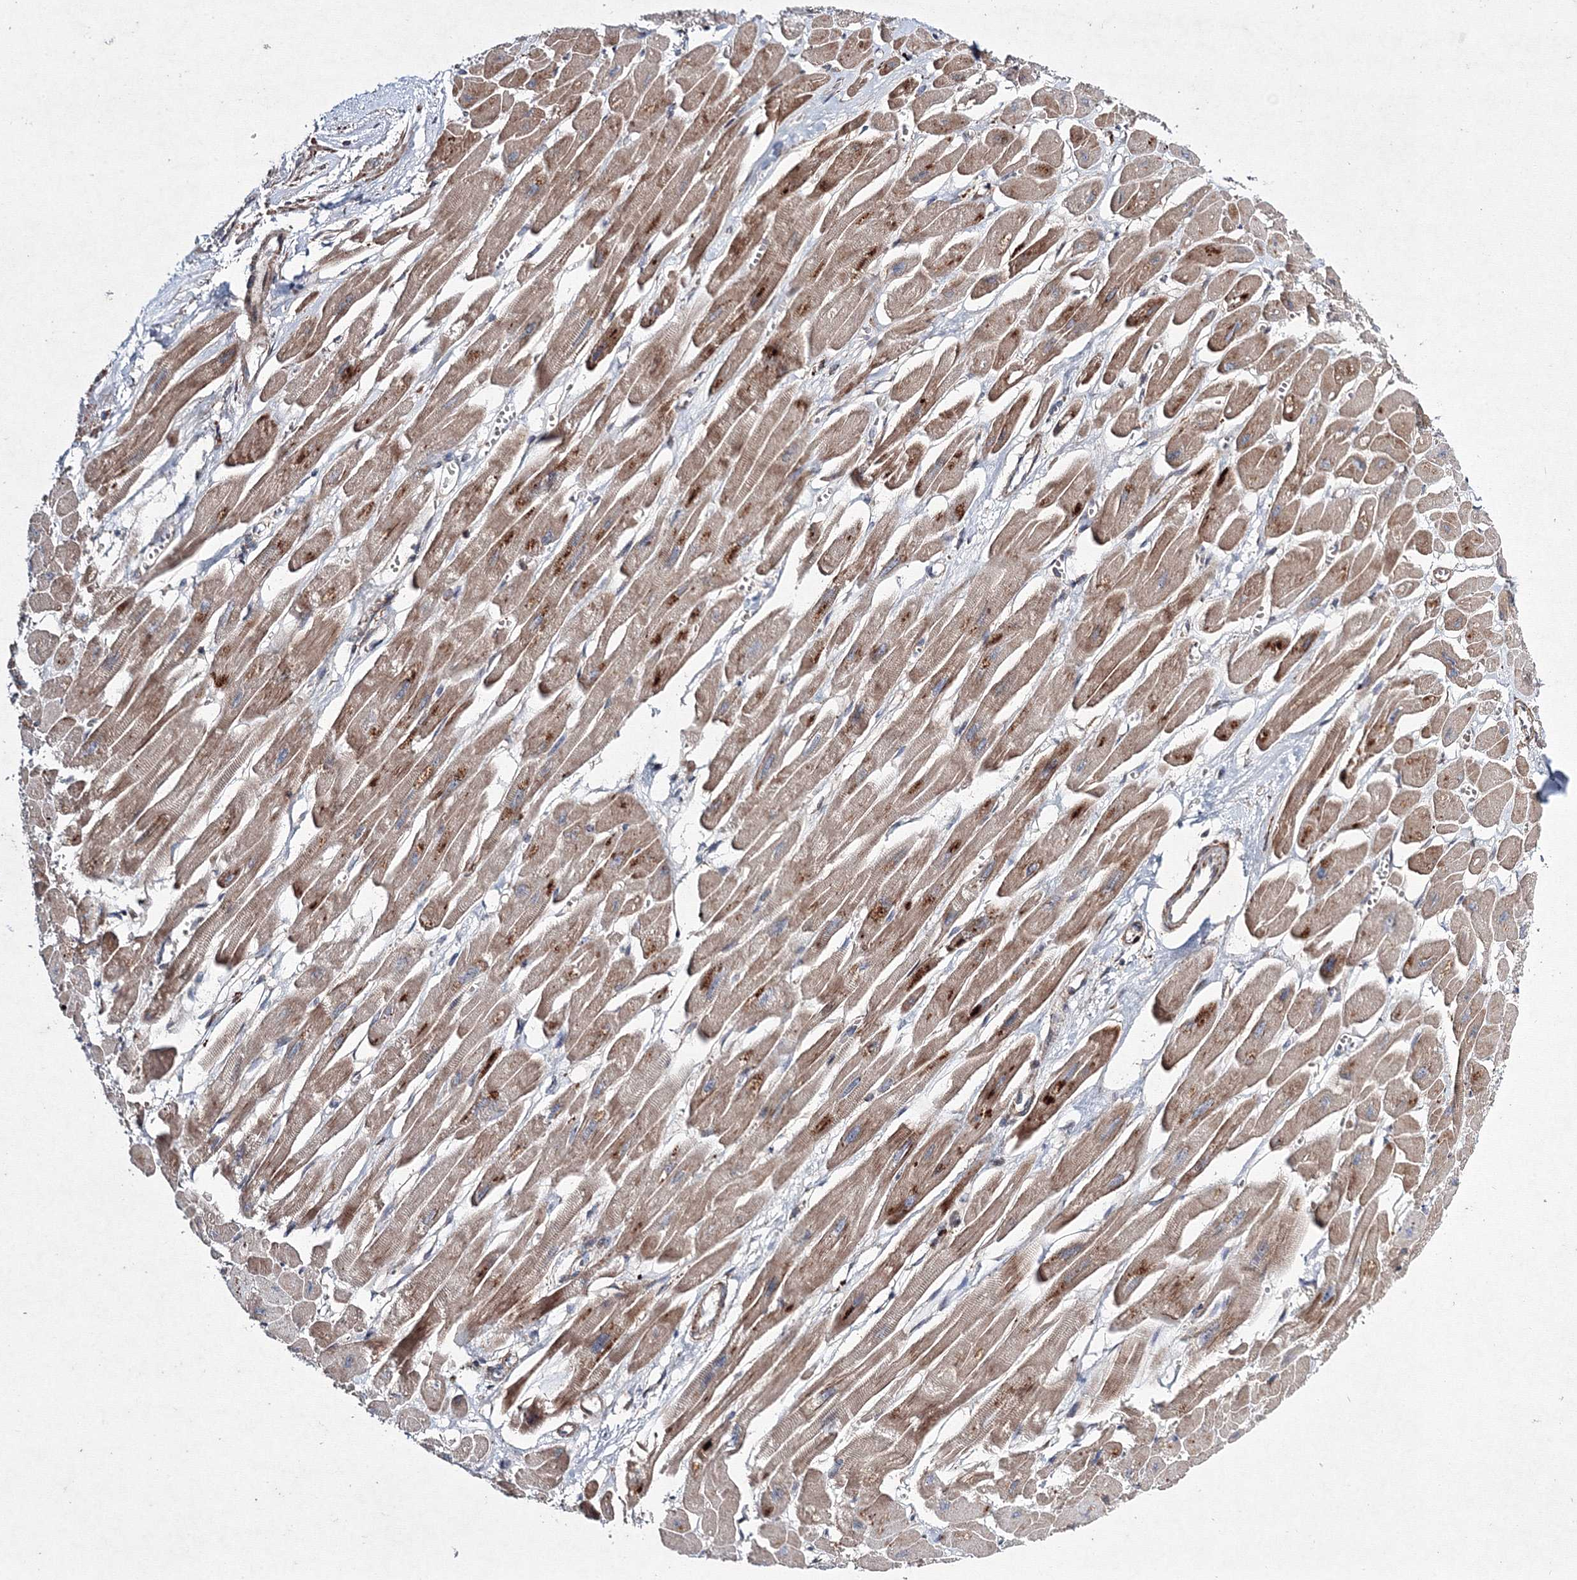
{"staining": {"intensity": "moderate", "quantity": ">75%", "location": "cytoplasmic/membranous"}, "tissue": "heart muscle", "cell_type": "Cardiomyocytes", "image_type": "normal", "snomed": [{"axis": "morphology", "description": "Normal tissue, NOS"}, {"axis": "topography", "description": "Heart"}], "caption": "An image of human heart muscle stained for a protein exhibits moderate cytoplasmic/membranous brown staining in cardiomyocytes. The staining is performed using DAB (3,3'-diaminobenzidine) brown chromogen to label protein expression. The nuclei are counter-stained blue using hematoxylin.", "gene": "RANBP3L", "patient": {"sex": "female", "age": 54}}